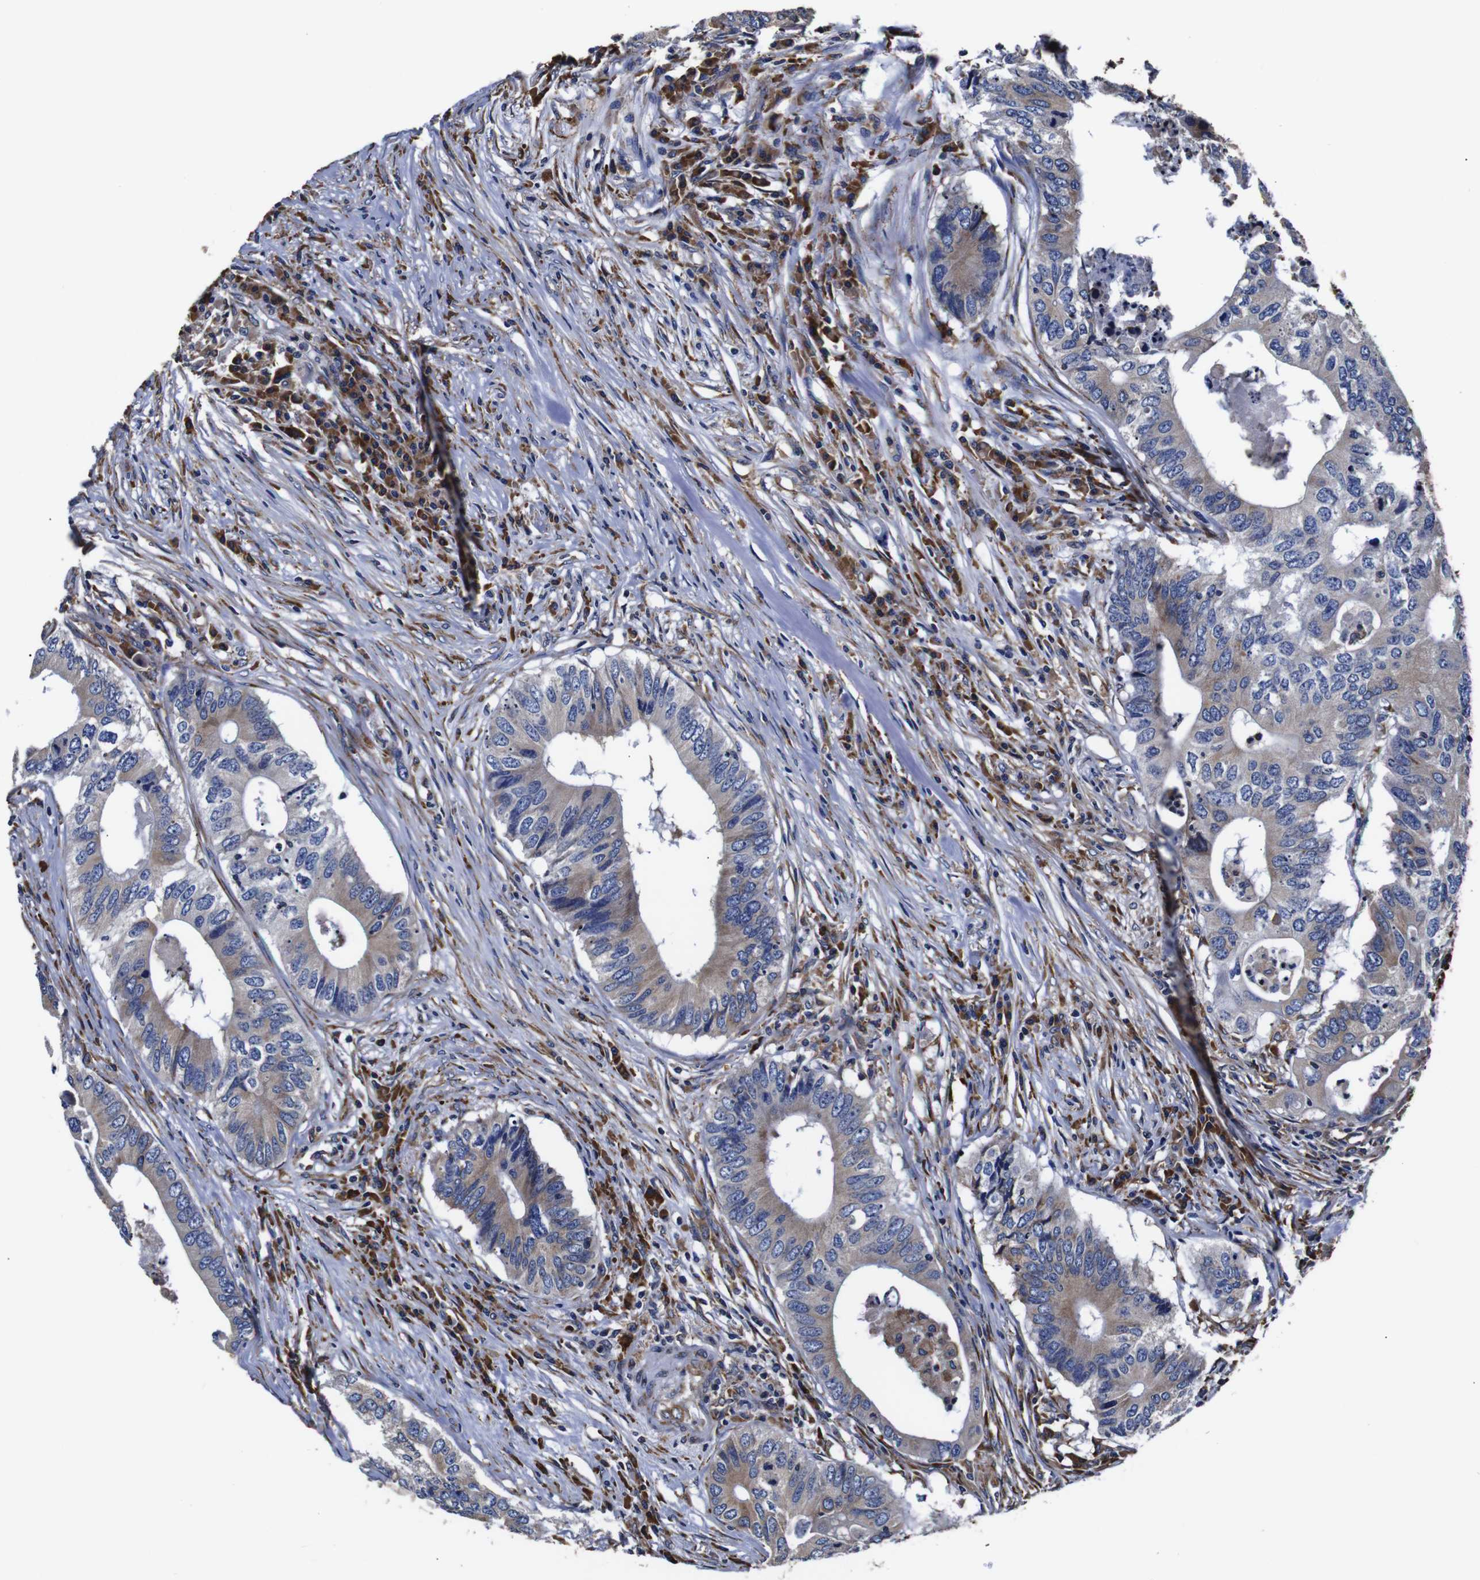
{"staining": {"intensity": "moderate", "quantity": "25%-75%", "location": "cytoplasmic/membranous"}, "tissue": "colorectal cancer", "cell_type": "Tumor cells", "image_type": "cancer", "snomed": [{"axis": "morphology", "description": "Adenocarcinoma, NOS"}, {"axis": "topography", "description": "Colon"}], "caption": "Immunohistochemical staining of human adenocarcinoma (colorectal) demonstrates medium levels of moderate cytoplasmic/membranous protein staining in approximately 25%-75% of tumor cells.", "gene": "PPIB", "patient": {"sex": "male", "age": 71}}